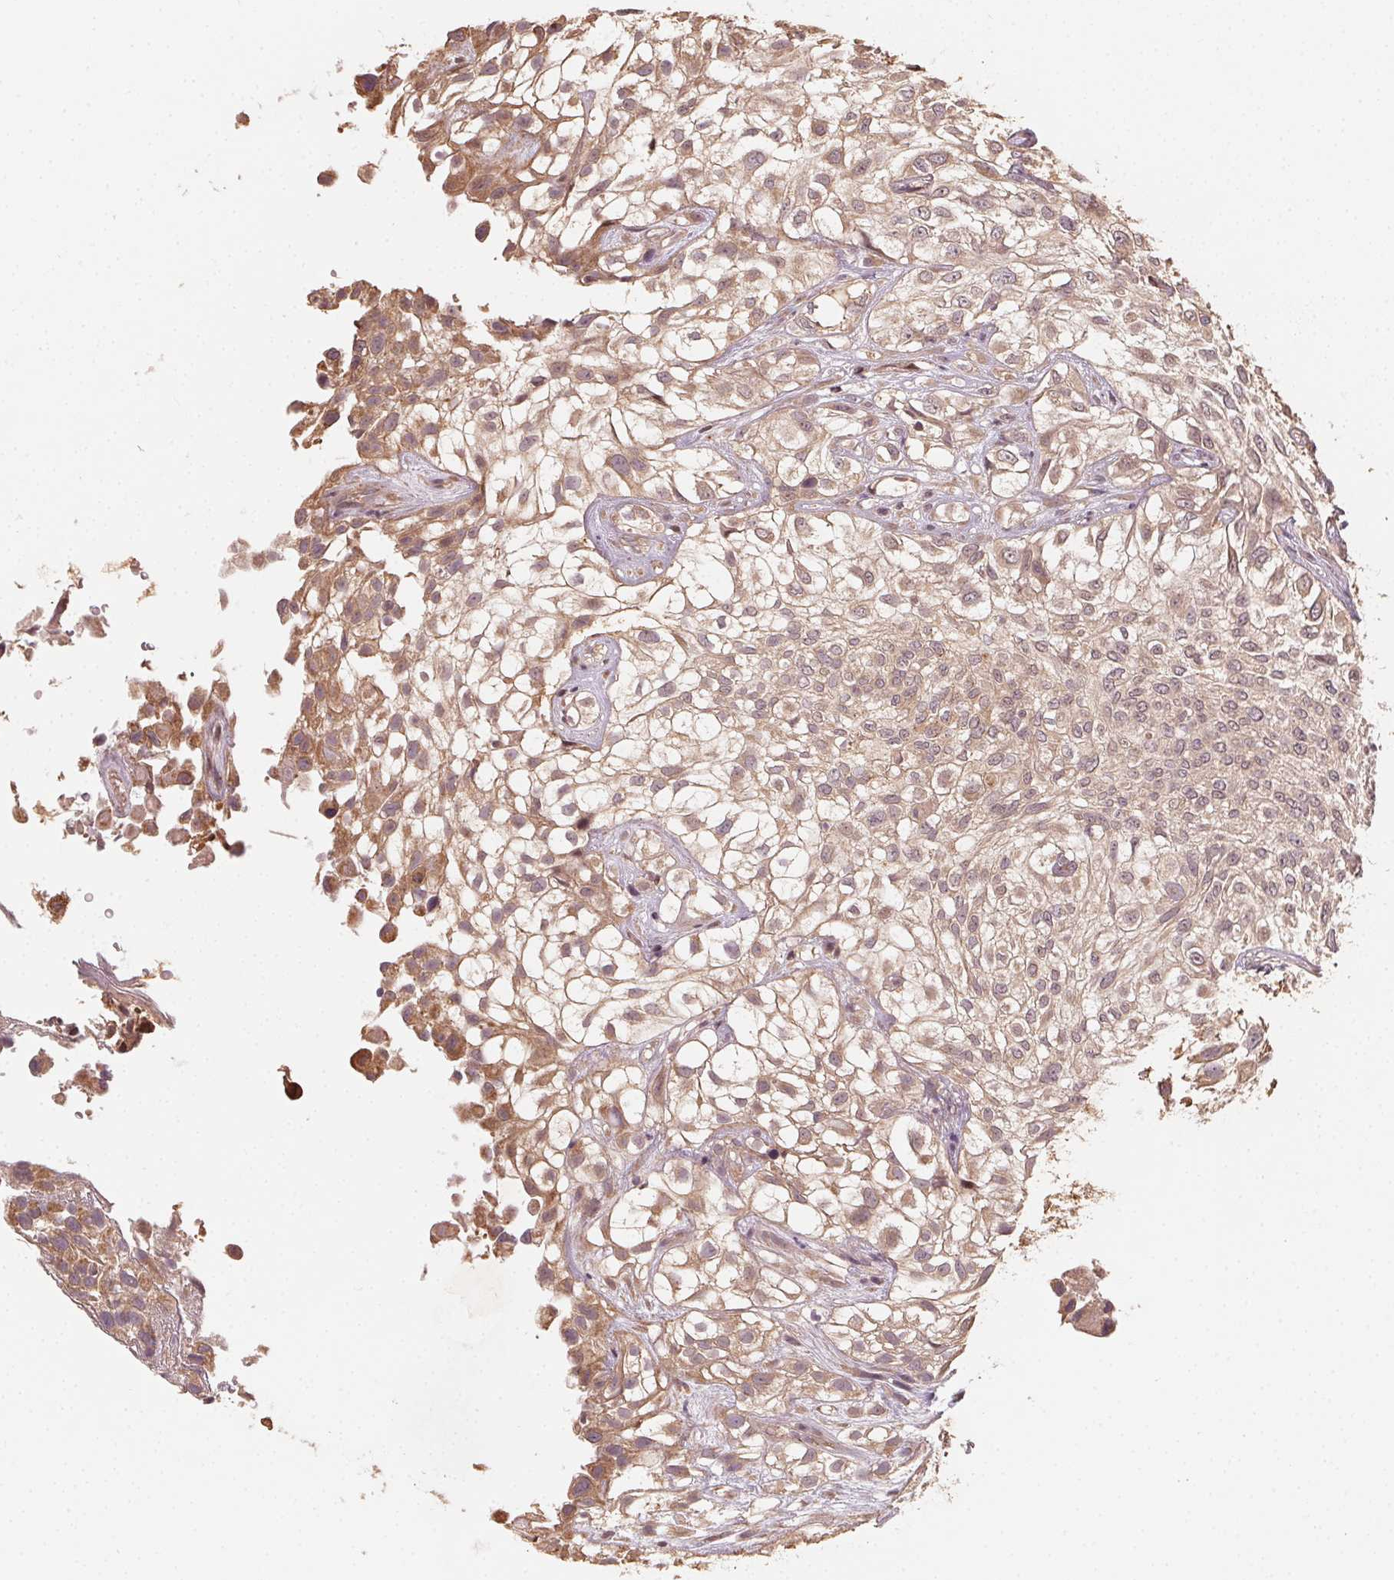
{"staining": {"intensity": "moderate", "quantity": ">75%", "location": "cytoplasmic/membranous"}, "tissue": "urothelial cancer", "cell_type": "Tumor cells", "image_type": "cancer", "snomed": [{"axis": "morphology", "description": "Urothelial carcinoma, High grade"}, {"axis": "topography", "description": "Urinary bladder"}], "caption": "Urothelial cancer stained with immunohistochemistry shows moderate cytoplasmic/membranous staining in approximately >75% of tumor cells.", "gene": "WBP2", "patient": {"sex": "male", "age": 56}}